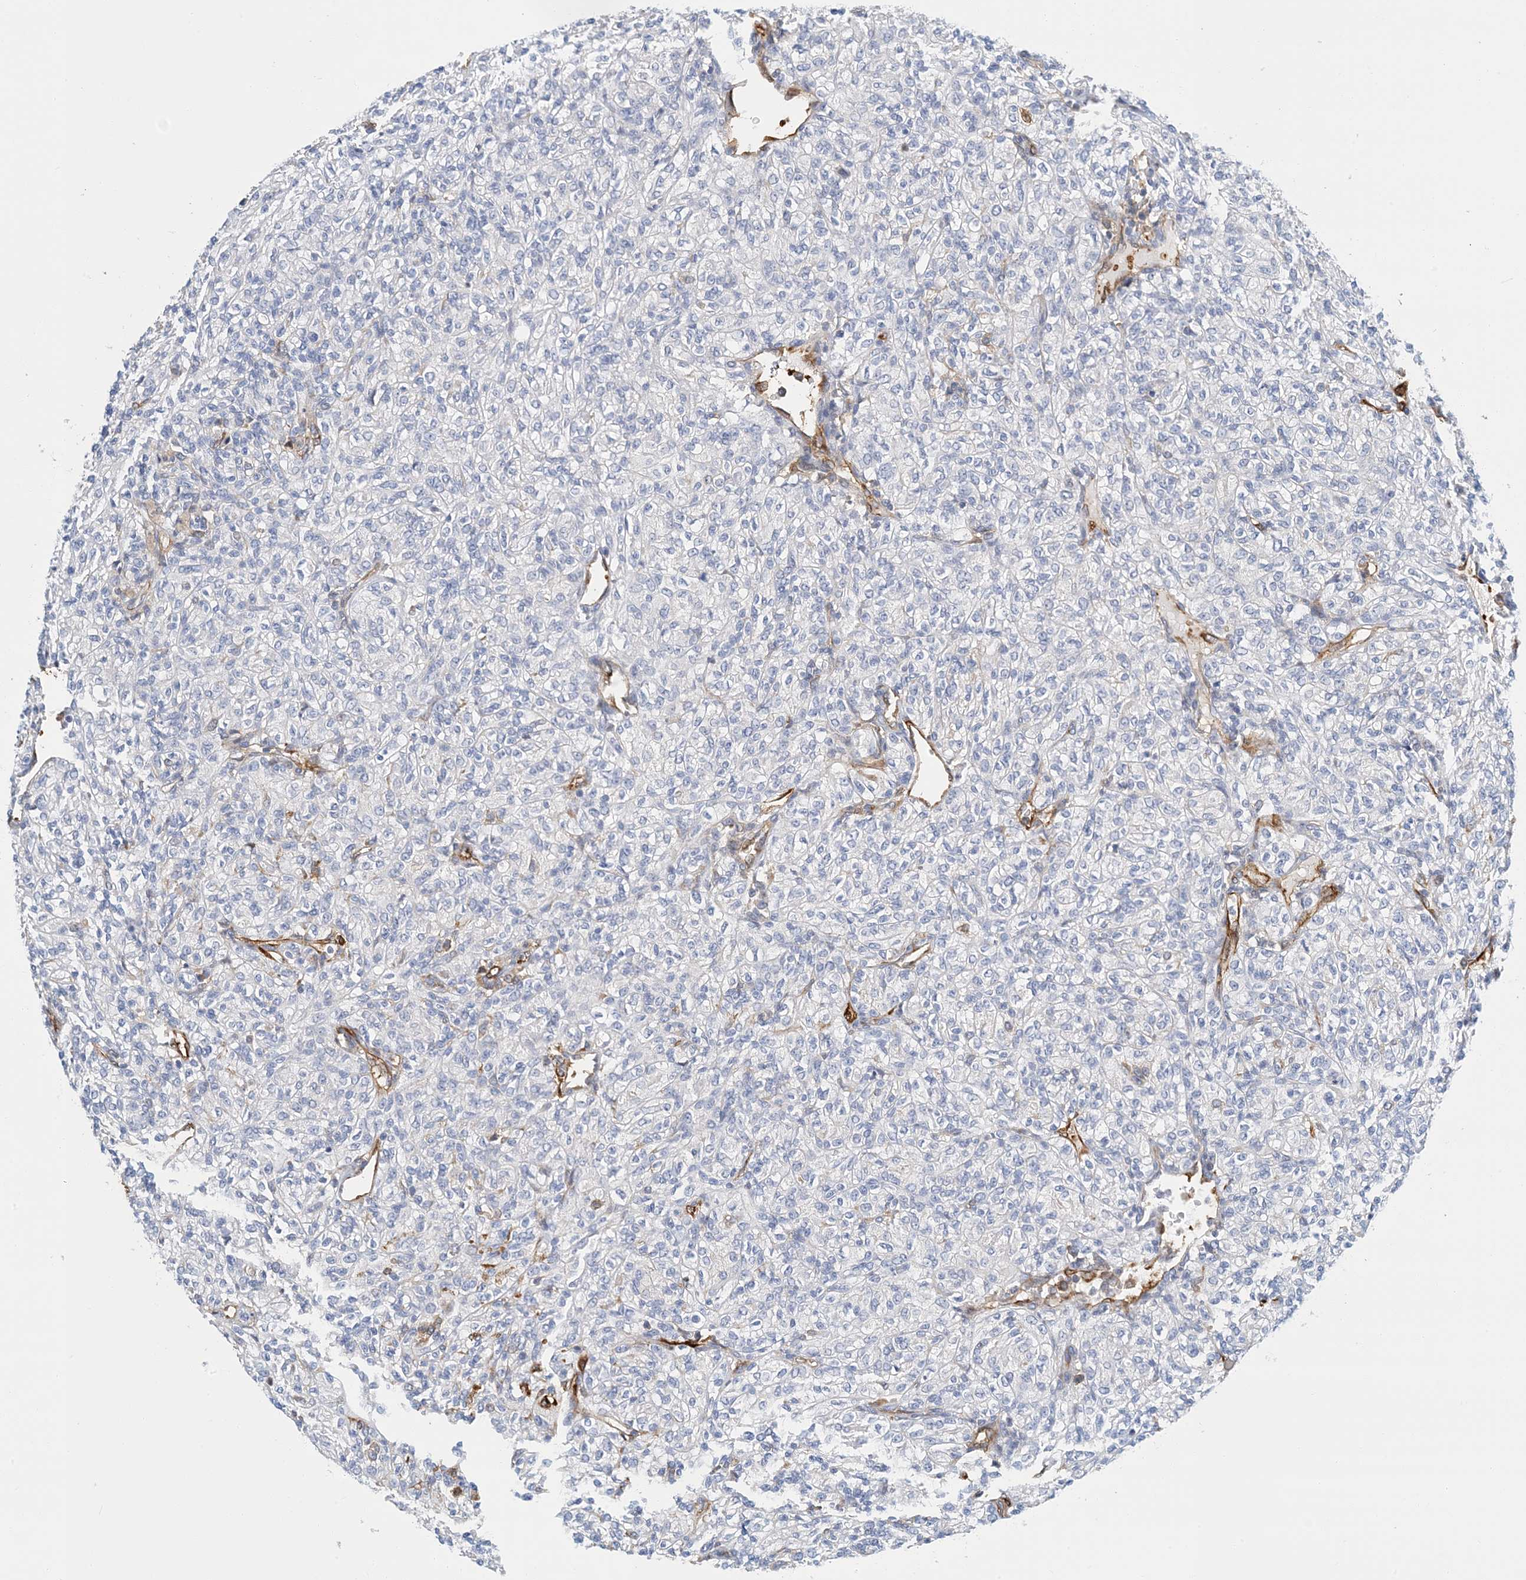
{"staining": {"intensity": "negative", "quantity": "none", "location": "none"}, "tissue": "renal cancer", "cell_type": "Tumor cells", "image_type": "cancer", "snomed": [{"axis": "morphology", "description": "Adenocarcinoma, NOS"}, {"axis": "topography", "description": "Kidney"}], "caption": "The photomicrograph shows no staining of tumor cells in adenocarcinoma (renal). The staining is performed using DAB (3,3'-diaminobenzidine) brown chromogen with nuclei counter-stained in using hematoxylin.", "gene": "PCDHA2", "patient": {"sex": "male", "age": 77}}